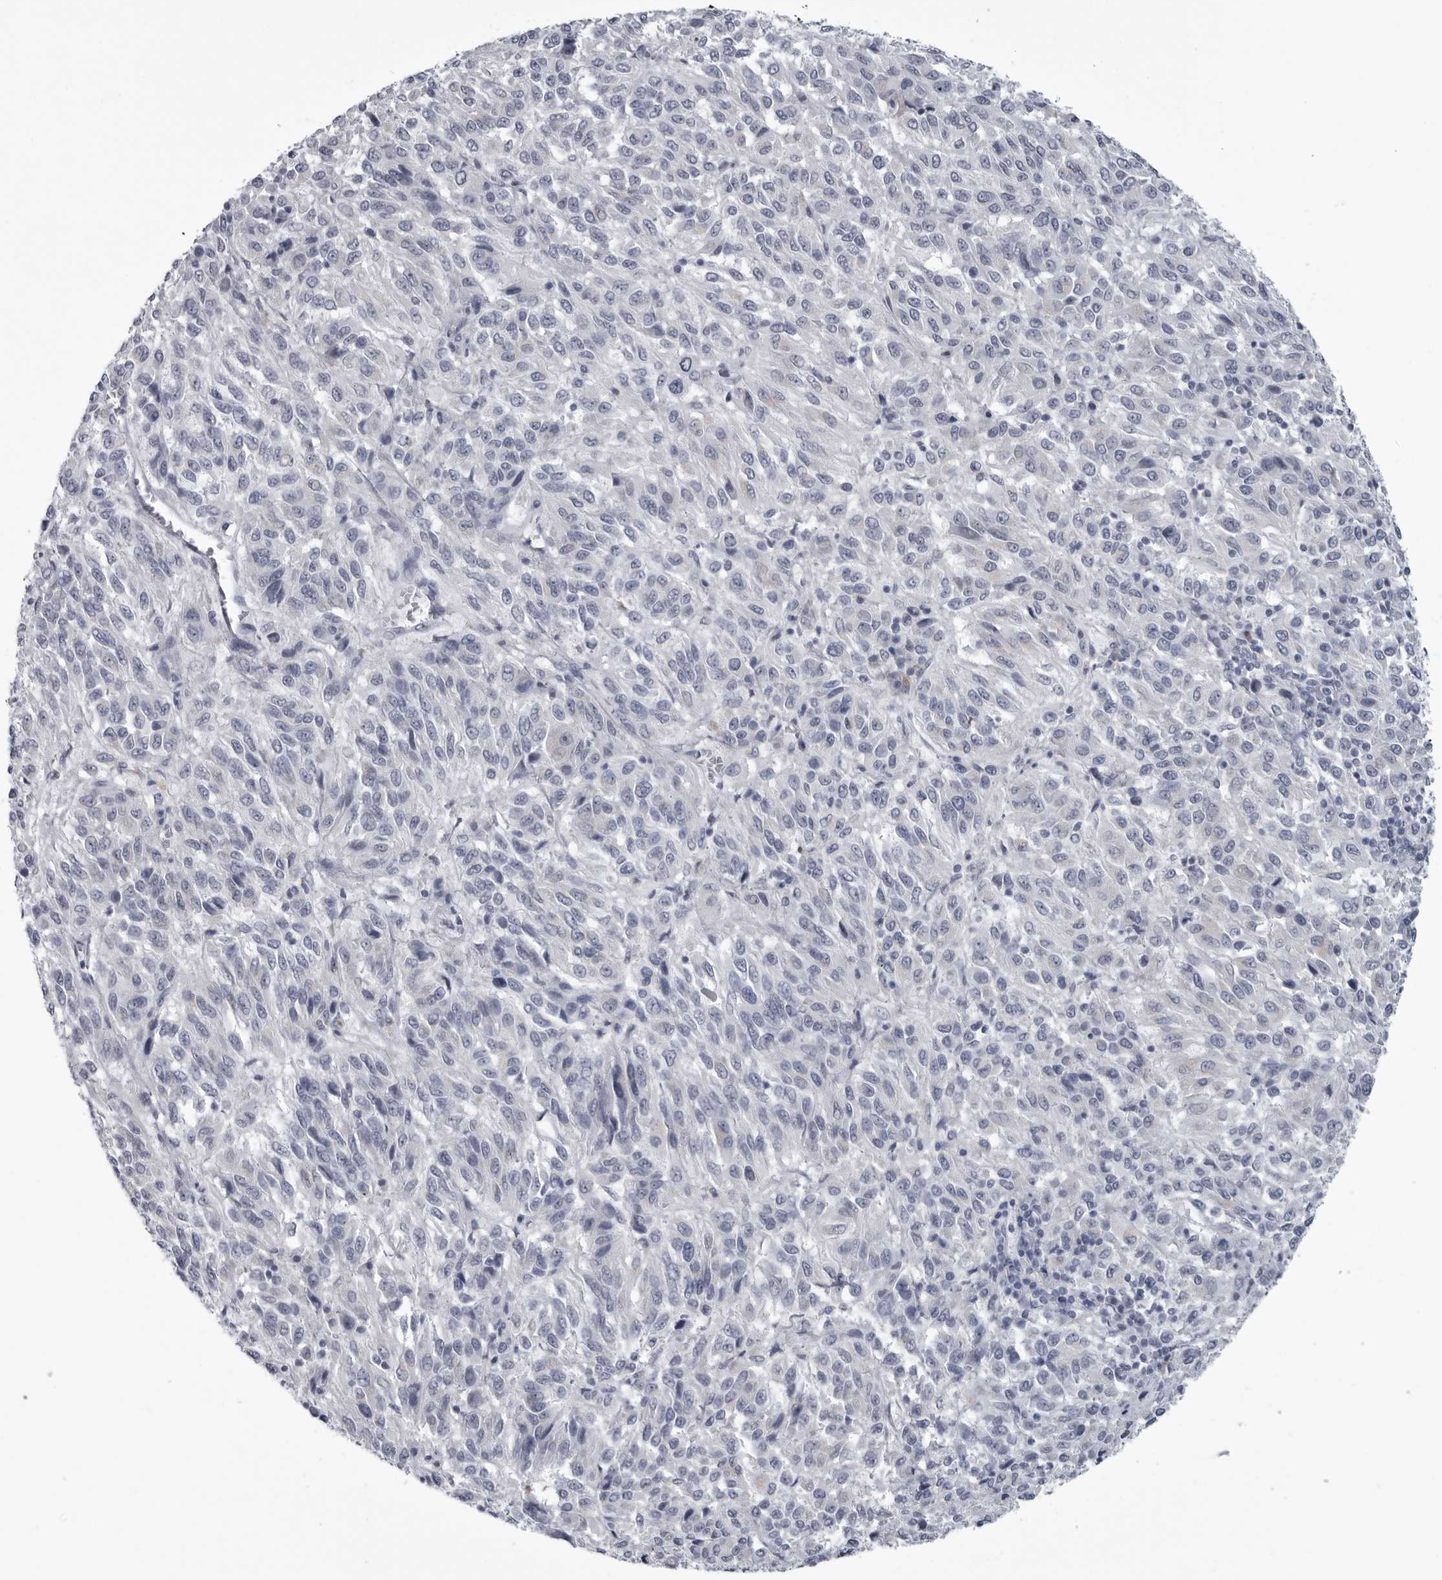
{"staining": {"intensity": "negative", "quantity": "none", "location": "none"}, "tissue": "melanoma", "cell_type": "Tumor cells", "image_type": "cancer", "snomed": [{"axis": "morphology", "description": "Malignant melanoma, Metastatic site"}, {"axis": "topography", "description": "Lung"}], "caption": "IHC photomicrograph of neoplastic tissue: malignant melanoma (metastatic site) stained with DAB displays no significant protein staining in tumor cells.", "gene": "MYOC", "patient": {"sex": "male", "age": 64}}